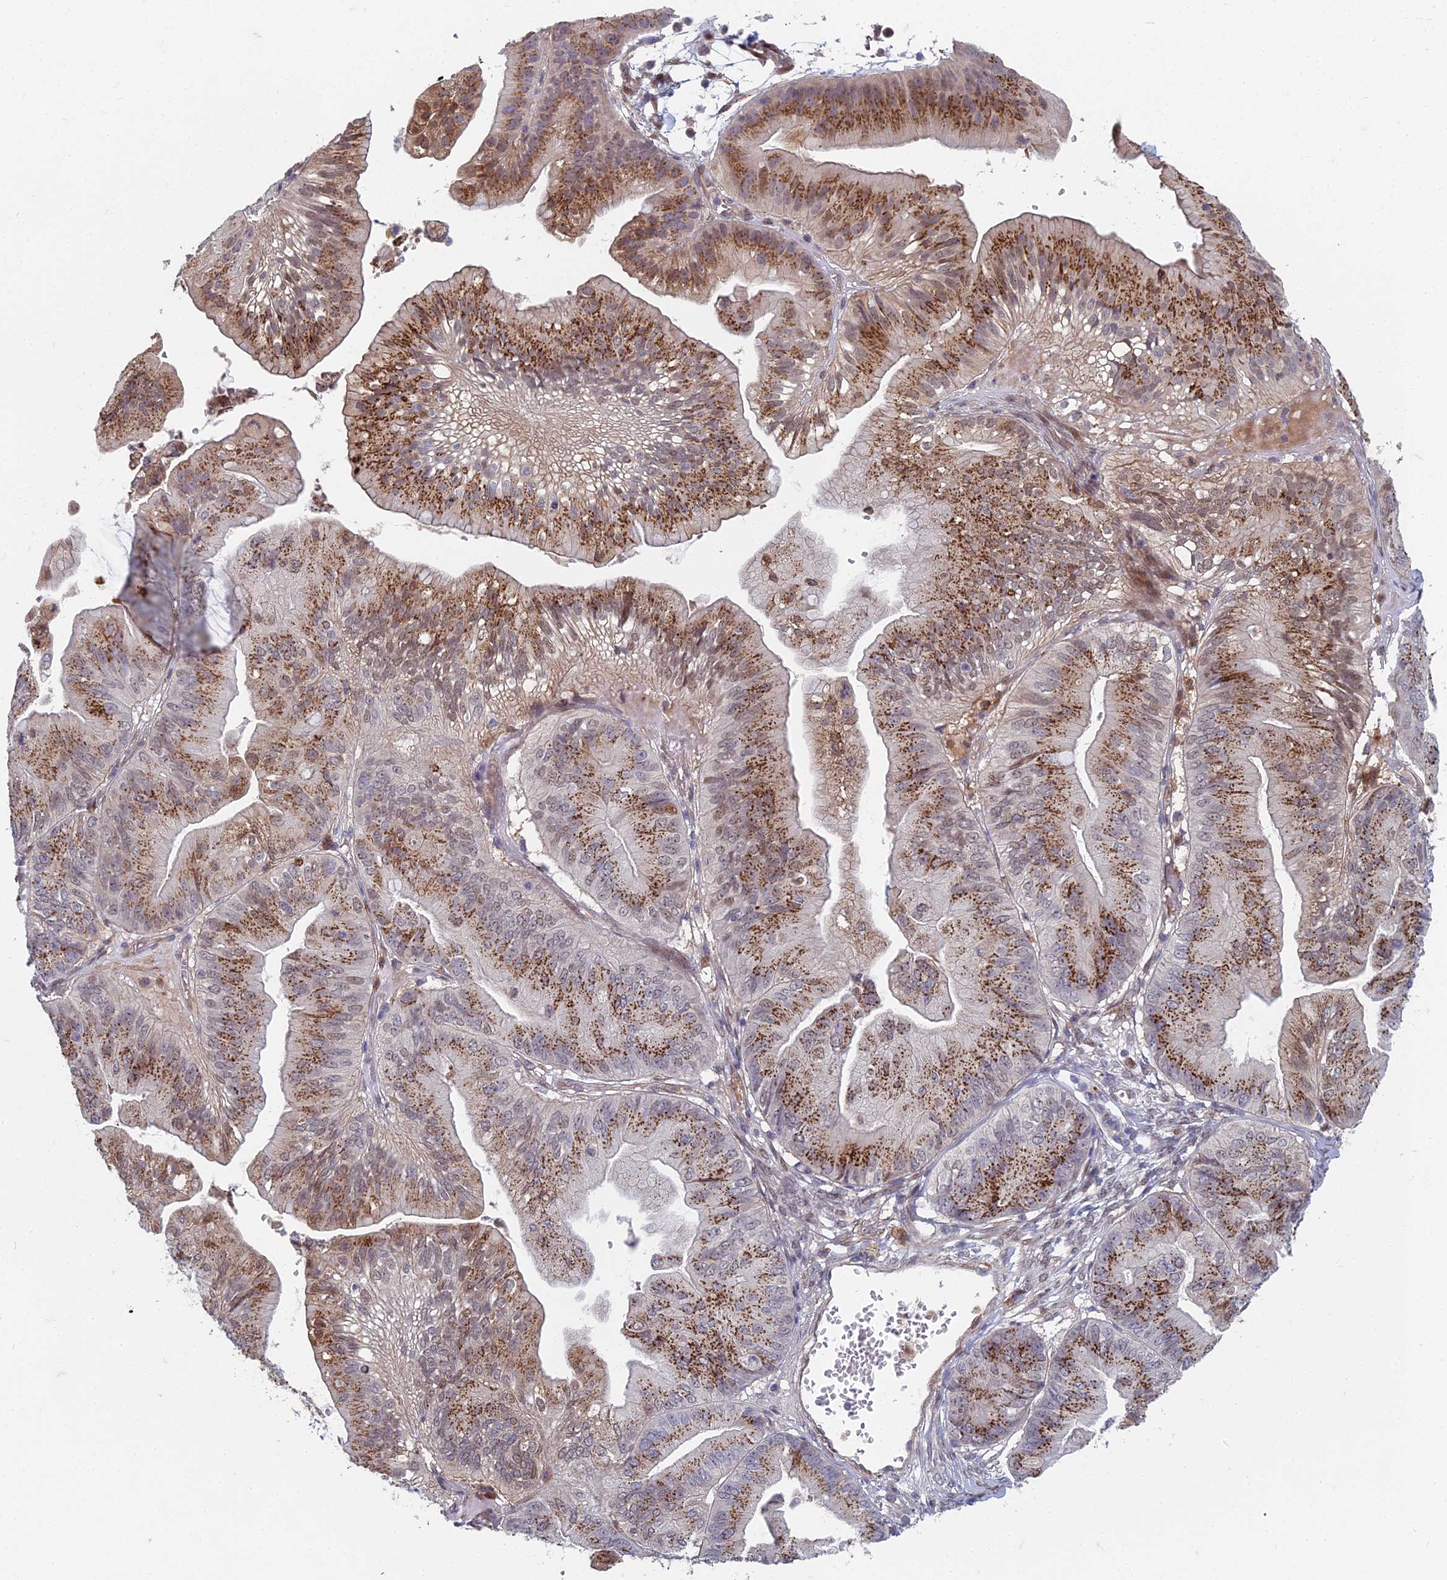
{"staining": {"intensity": "moderate", "quantity": ">75%", "location": "cytoplasmic/membranous"}, "tissue": "ovarian cancer", "cell_type": "Tumor cells", "image_type": "cancer", "snomed": [{"axis": "morphology", "description": "Cystadenocarcinoma, mucinous, NOS"}, {"axis": "topography", "description": "Ovary"}], "caption": "This micrograph displays IHC staining of human ovarian cancer (mucinous cystadenocarcinoma), with medium moderate cytoplasmic/membranous expression in approximately >75% of tumor cells.", "gene": "ZNF626", "patient": {"sex": "female", "age": 61}}